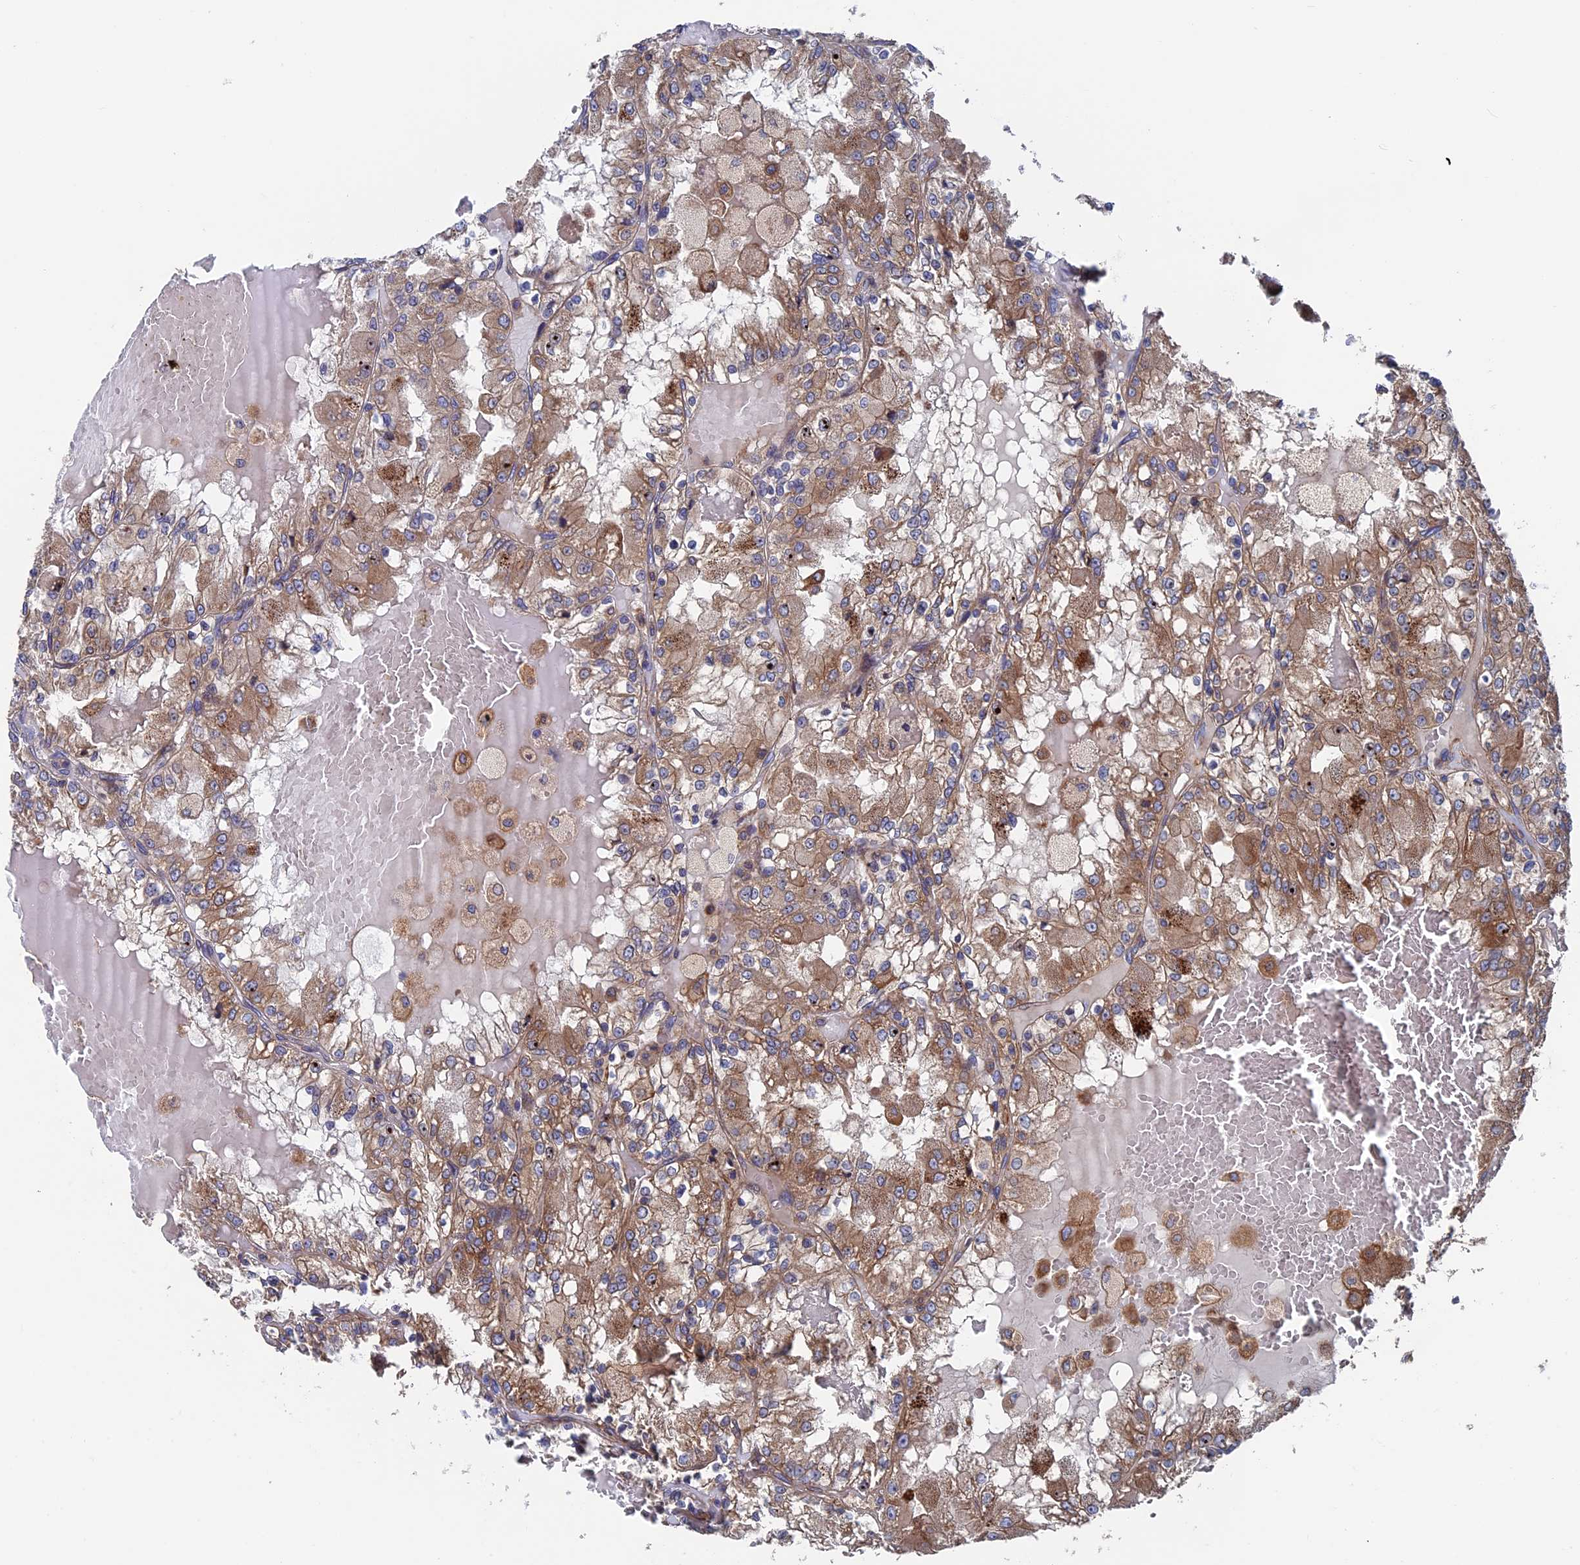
{"staining": {"intensity": "moderate", "quantity": ">75%", "location": "cytoplasmic/membranous"}, "tissue": "renal cancer", "cell_type": "Tumor cells", "image_type": "cancer", "snomed": [{"axis": "morphology", "description": "Adenocarcinoma, NOS"}, {"axis": "topography", "description": "Kidney"}], "caption": "This photomicrograph demonstrates immunohistochemistry (IHC) staining of adenocarcinoma (renal), with medium moderate cytoplasmic/membranous positivity in about >75% of tumor cells.", "gene": "DNAJC3", "patient": {"sex": "female", "age": 56}}